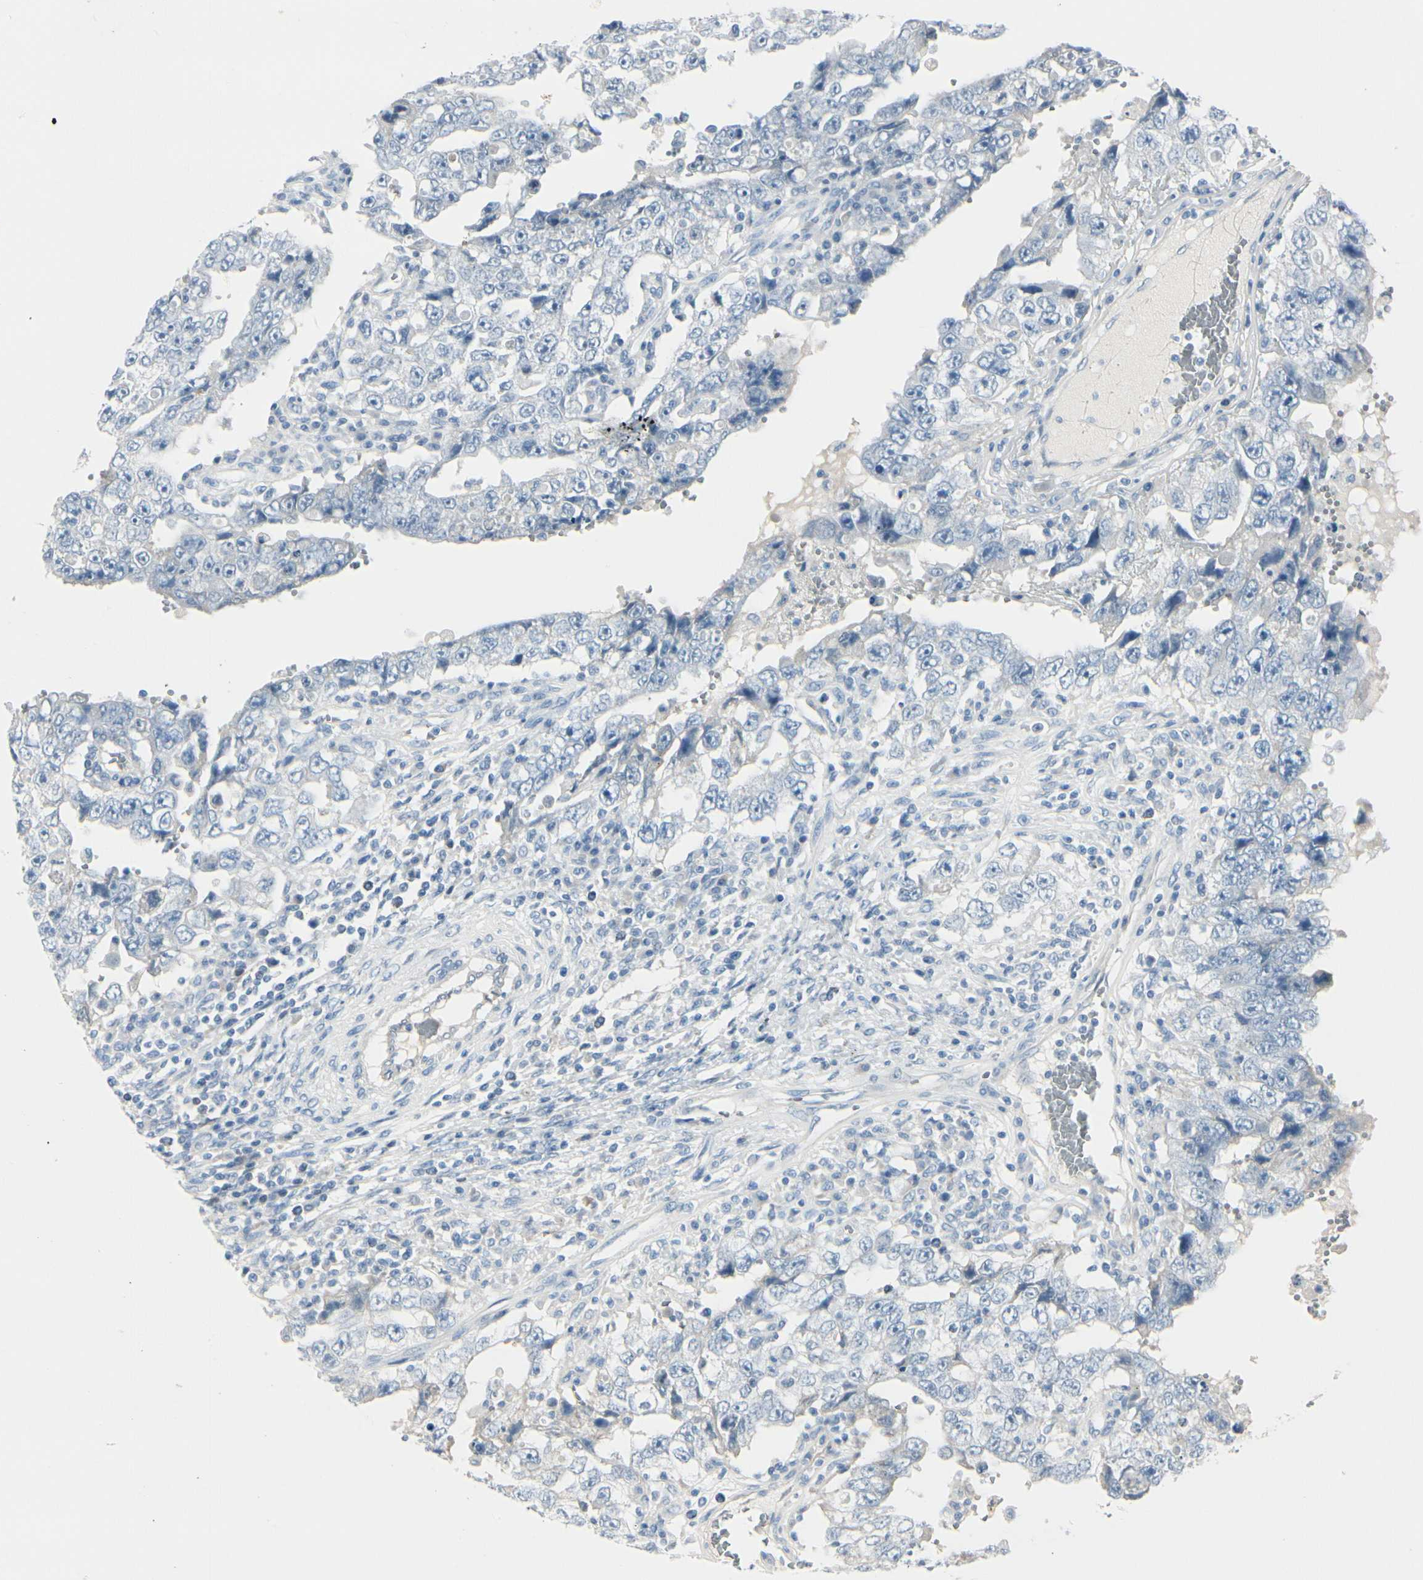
{"staining": {"intensity": "negative", "quantity": "none", "location": "none"}, "tissue": "testis cancer", "cell_type": "Tumor cells", "image_type": "cancer", "snomed": [{"axis": "morphology", "description": "Carcinoma, Embryonal, NOS"}, {"axis": "topography", "description": "Testis"}], "caption": "An image of human embryonal carcinoma (testis) is negative for staining in tumor cells.", "gene": "CDHR5", "patient": {"sex": "male", "age": 26}}